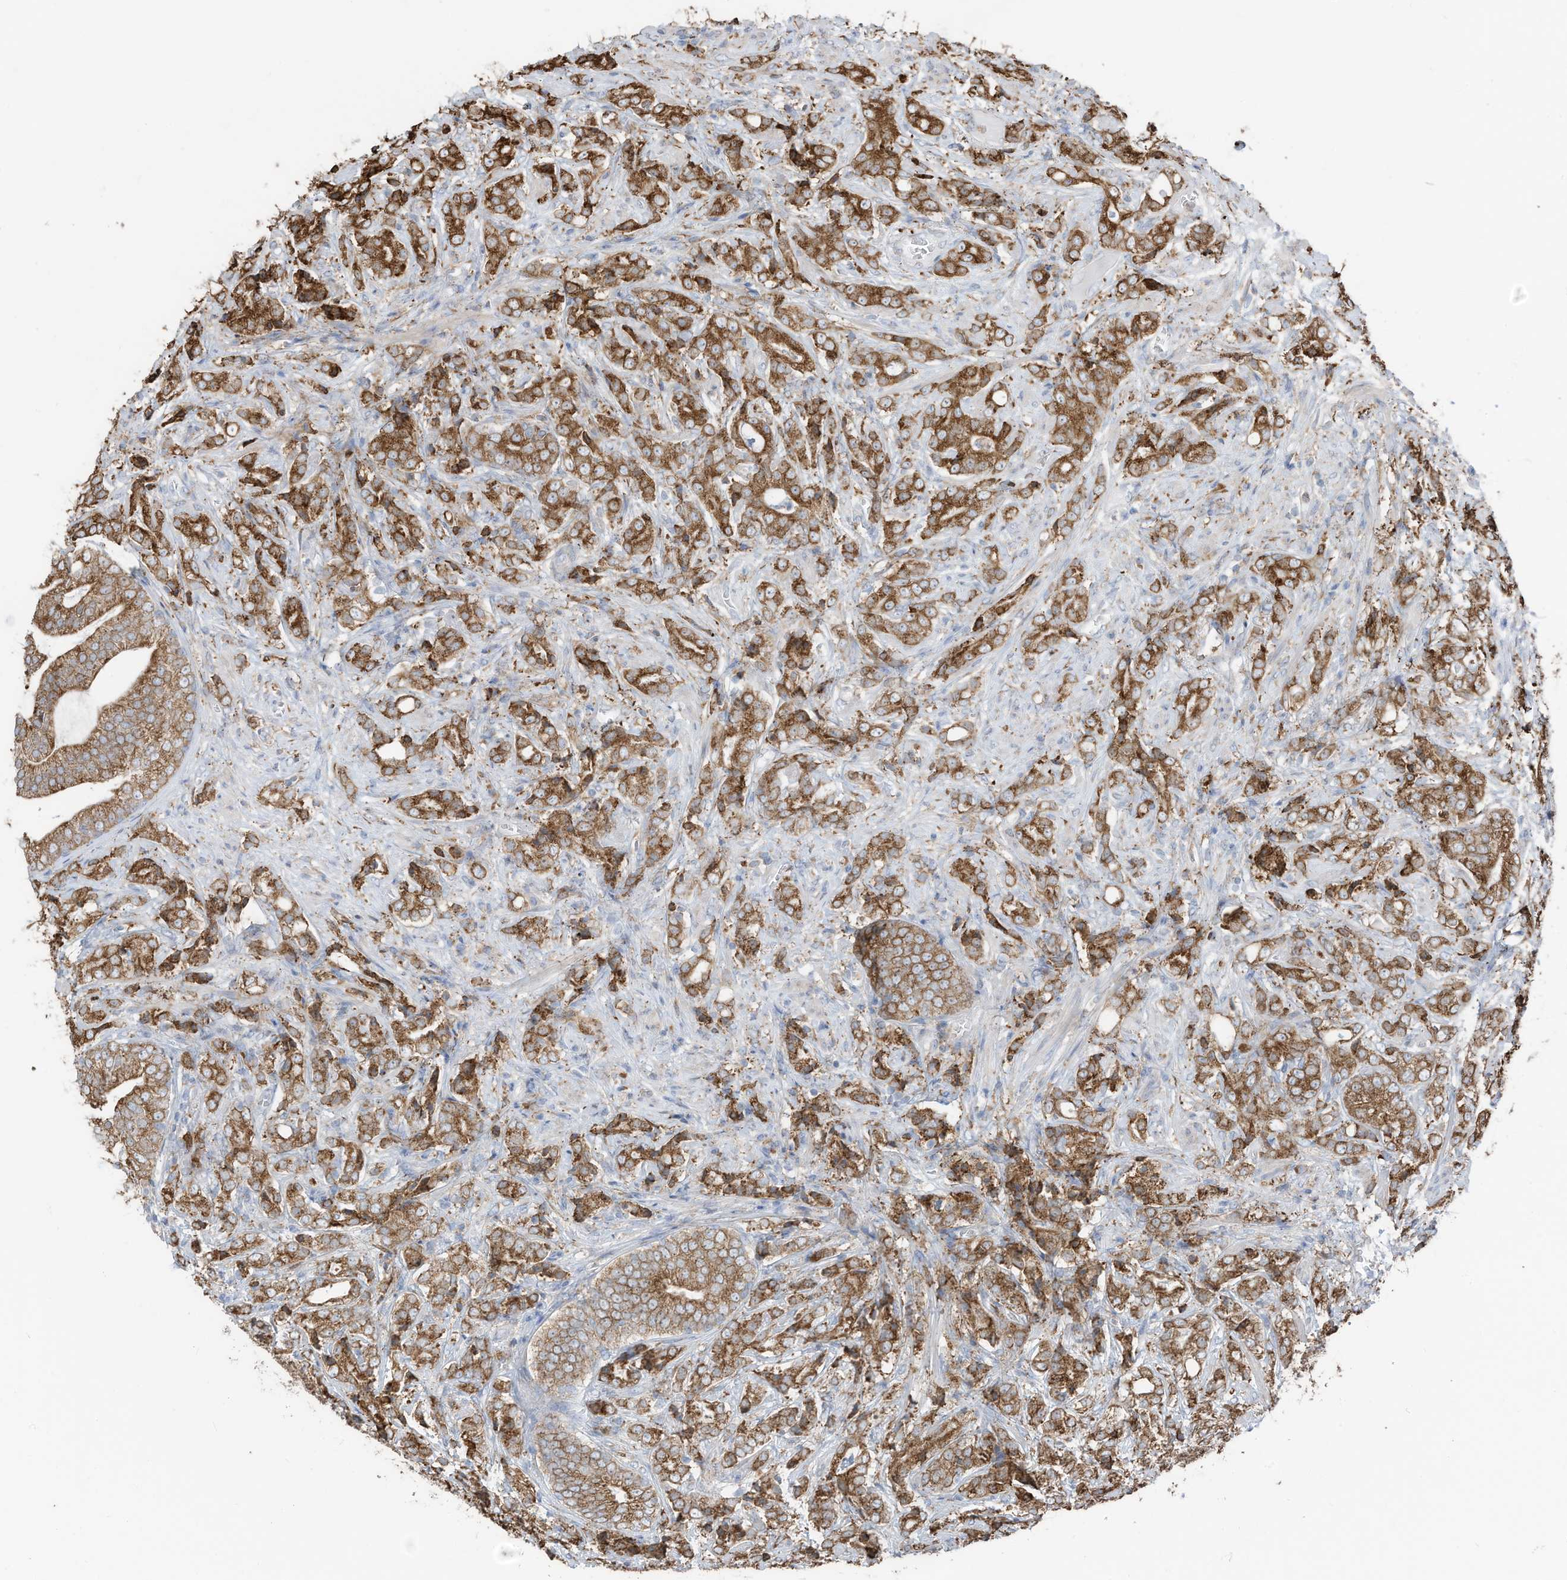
{"staining": {"intensity": "moderate", "quantity": ">75%", "location": "cytoplasmic/membranous"}, "tissue": "prostate cancer", "cell_type": "Tumor cells", "image_type": "cancer", "snomed": [{"axis": "morphology", "description": "Adenocarcinoma, High grade"}, {"axis": "topography", "description": "Prostate"}], "caption": "Immunohistochemical staining of prostate adenocarcinoma (high-grade) demonstrates moderate cytoplasmic/membranous protein positivity in approximately >75% of tumor cells.", "gene": "ZNF354C", "patient": {"sex": "male", "age": 57}}